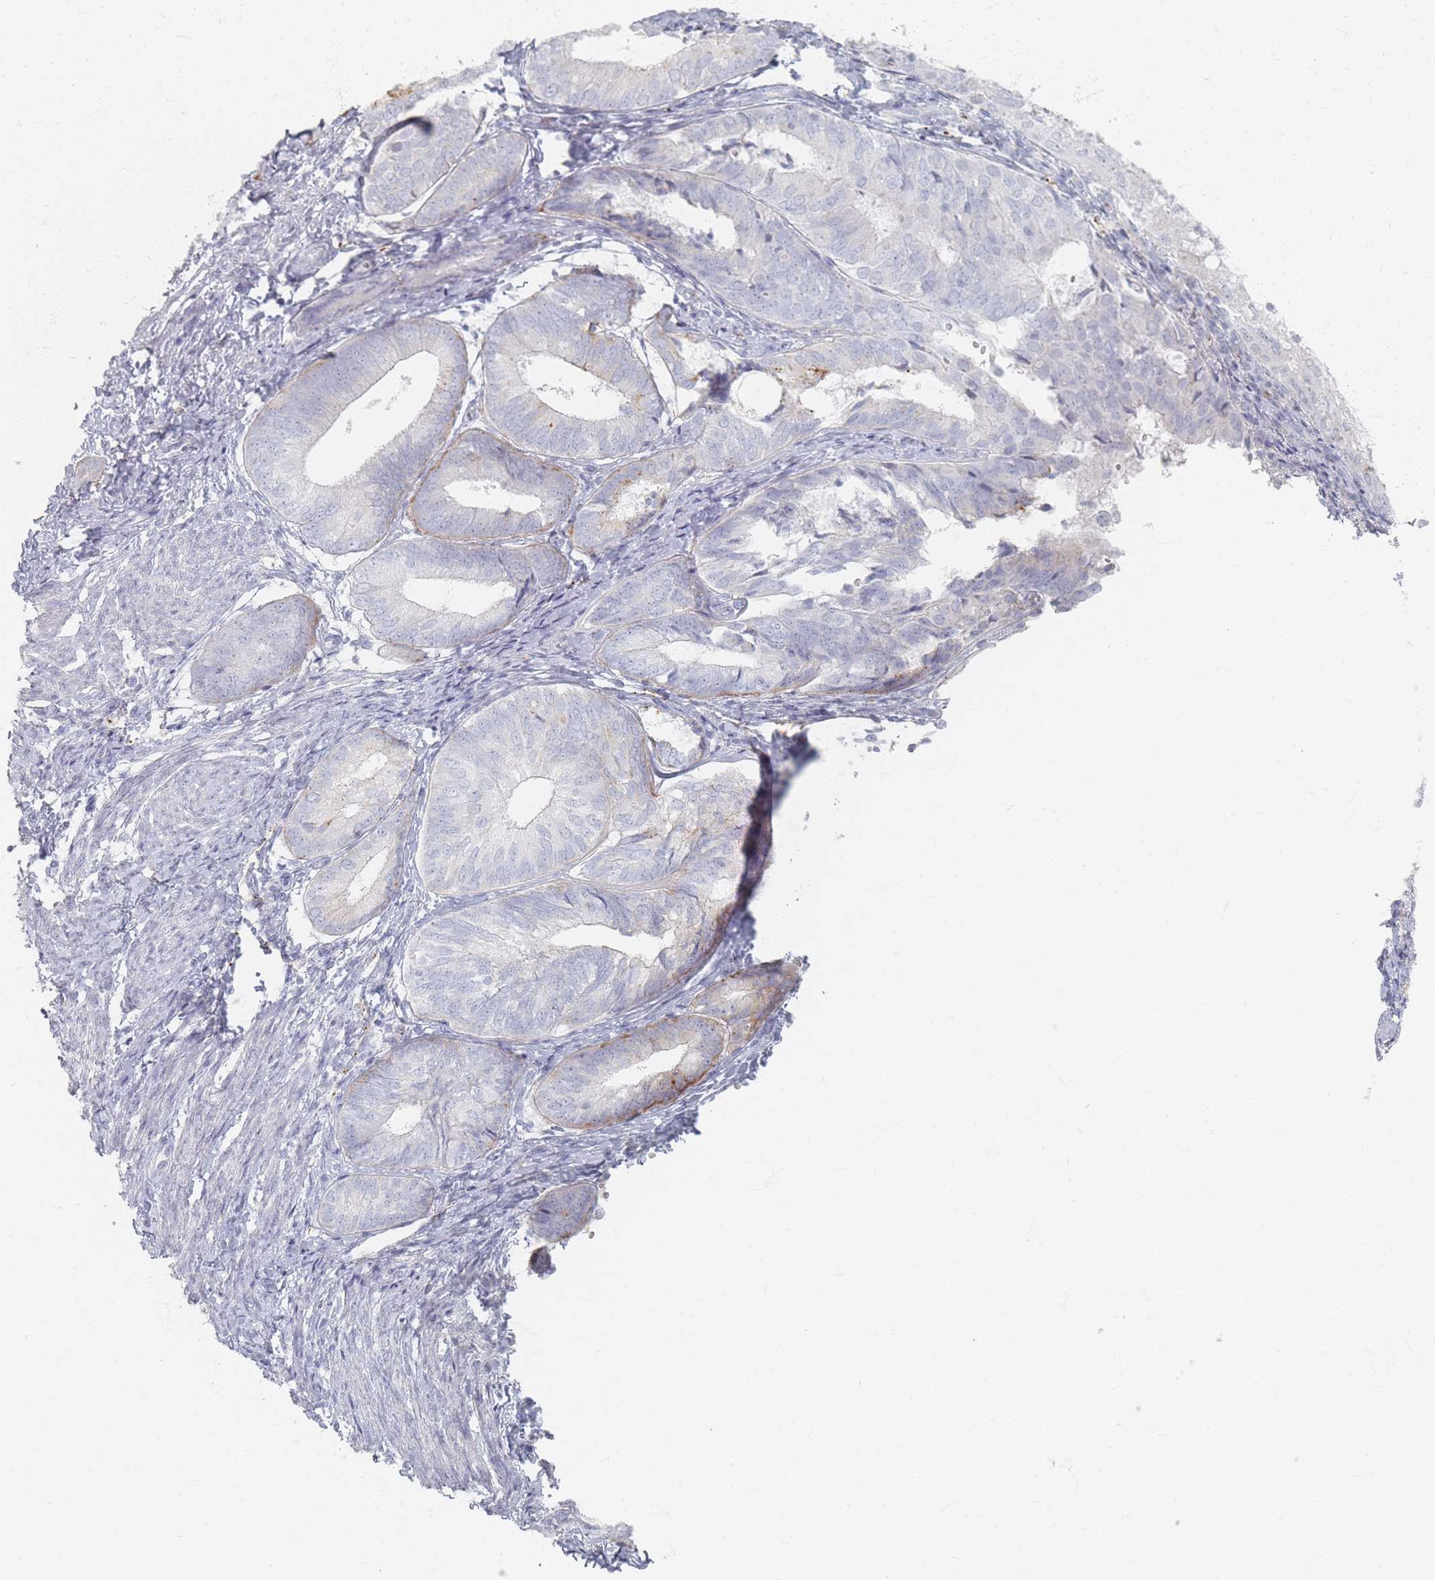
{"staining": {"intensity": "moderate", "quantity": "<25%", "location": "cytoplasmic/membranous"}, "tissue": "endometrial cancer", "cell_type": "Tumor cells", "image_type": "cancer", "snomed": [{"axis": "morphology", "description": "Adenocarcinoma, NOS"}, {"axis": "topography", "description": "Endometrium"}], "caption": "High-power microscopy captured an immunohistochemistry micrograph of endometrial cancer (adenocarcinoma), revealing moderate cytoplasmic/membranous staining in about <25% of tumor cells.", "gene": "SLC2A11", "patient": {"sex": "female", "age": 87}}